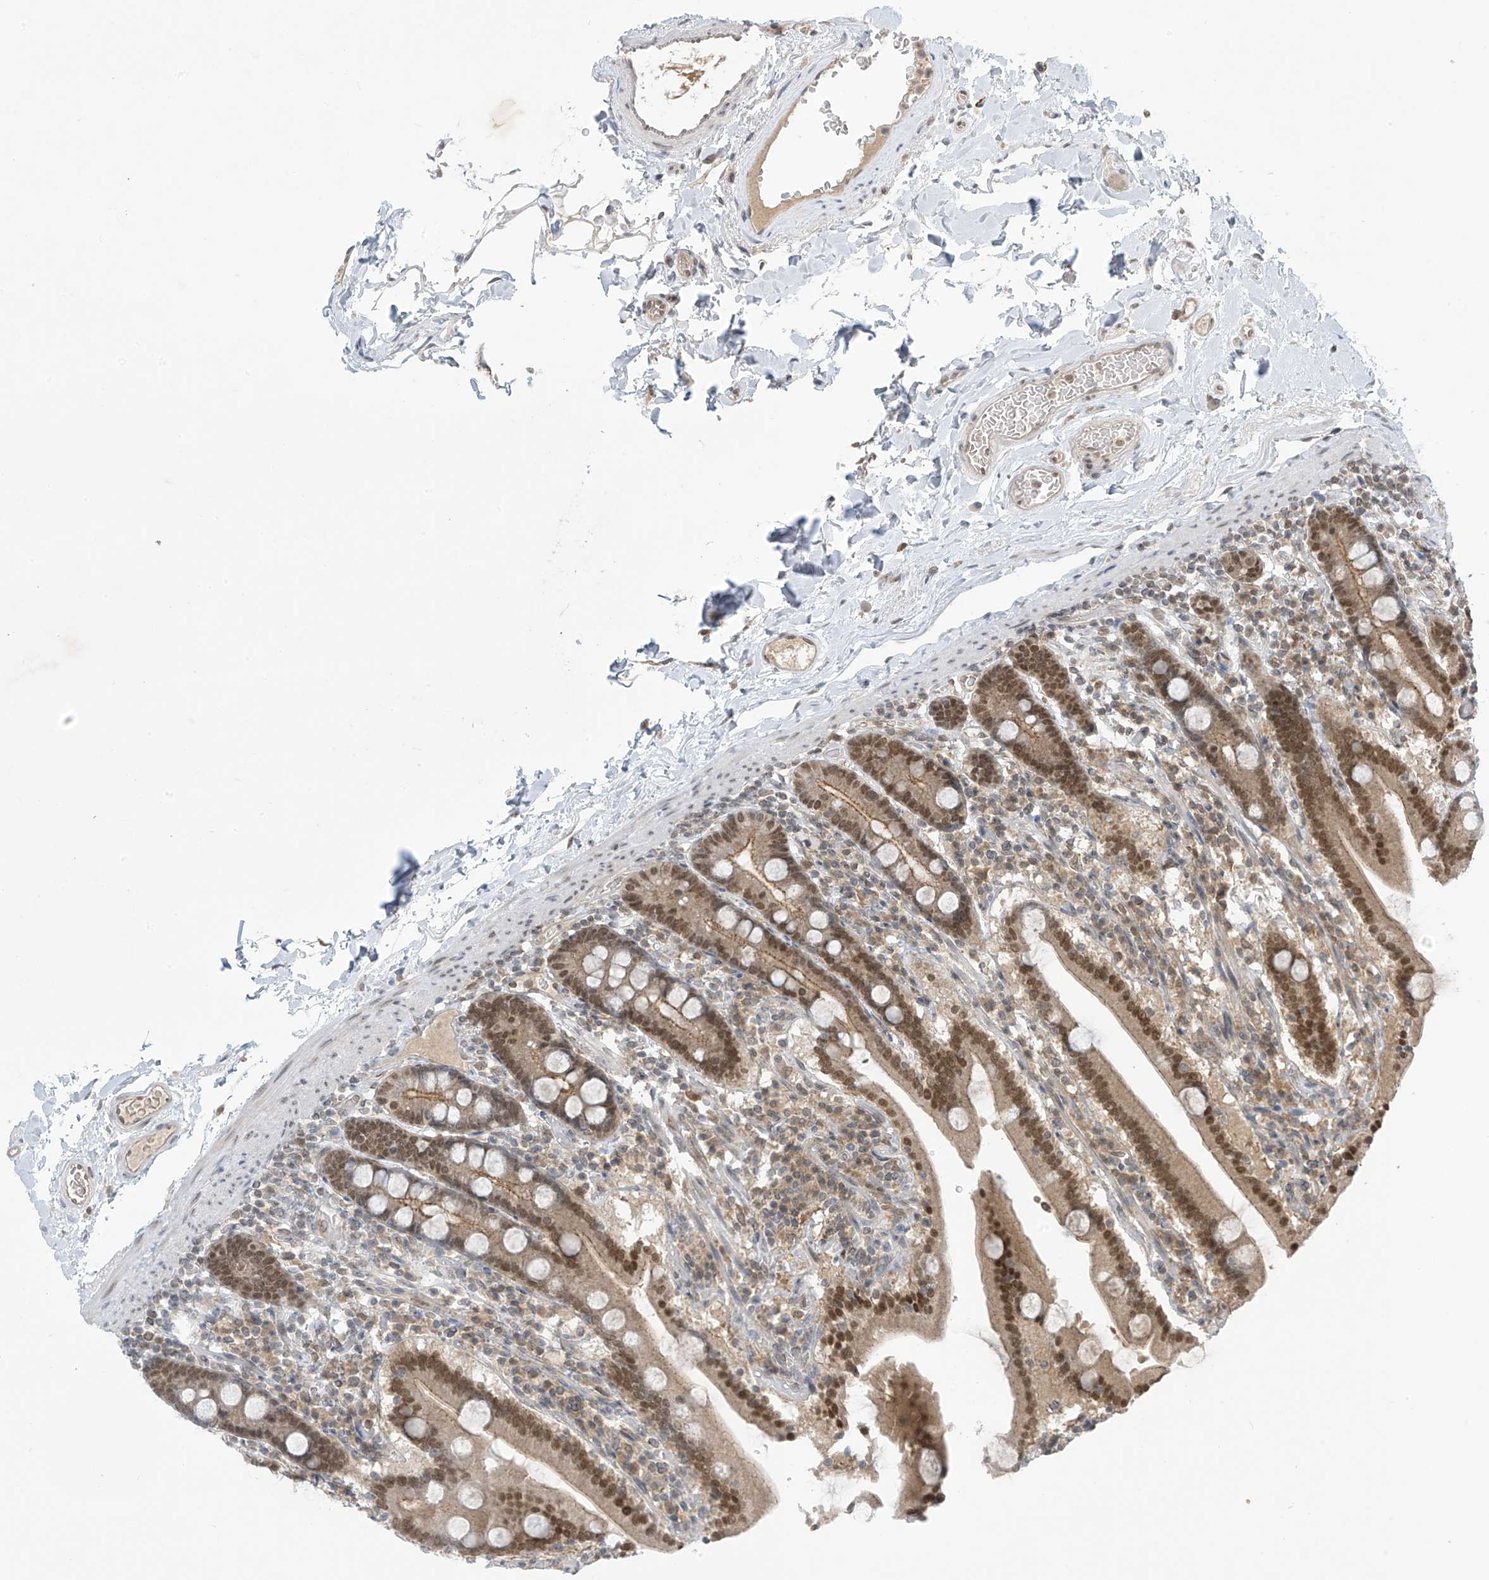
{"staining": {"intensity": "moderate", "quantity": ">75%", "location": "nuclear"}, "tissue": "duodenum", "cell_type": "Glandular cells", "image_type": "normal", "snomed": [{"axis": "morphology", "description": "Normal tissue, NOS"}, {"axis": "topography", "description": "Duodenum"}], "caption": "About >75% of glandular cells in normal duodenum display moderate nuclear protein positivity as visualized by brown immunohistochemical staining.", "gene": "LCOR", "patient": {"sex": "male", "age": 55}}